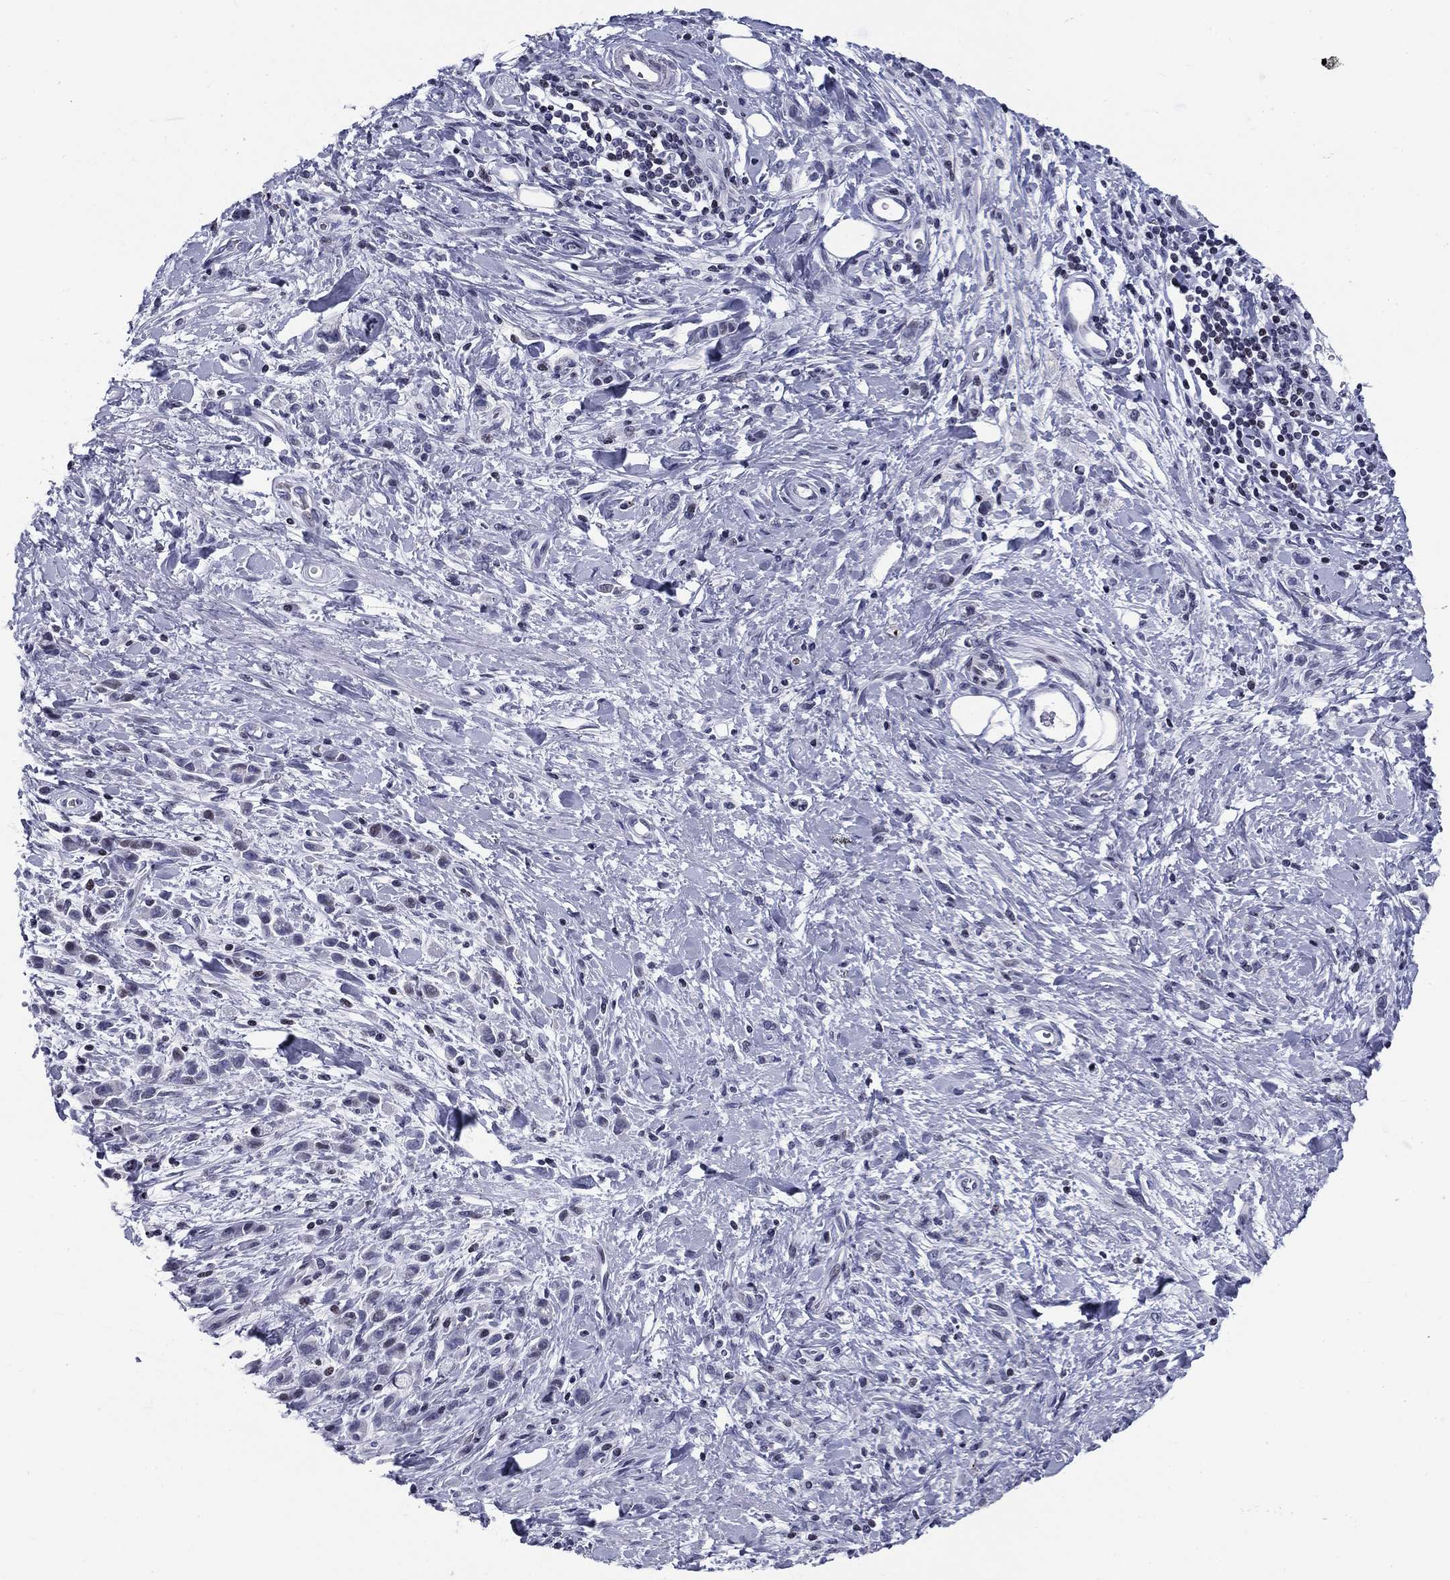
{"staining": {"intensity": "negative", "quantity": "none", "location": "none"}, "tissue": "stomach cancer", "cell_type": "Tumor cells", "image_type": "cancer", "snomed": [{"axis": "morphology", "description": "Adenocarcinoma, NOS"}, {"axis": "topography", "description": "Stomach"}], "caption": "Stomach adenocarcinoma was stained to show a protein in brown. There is no significant staining in tumor cells.", "gene": "CCDC144A", "patient": {"sex": "male", "age": 77}}